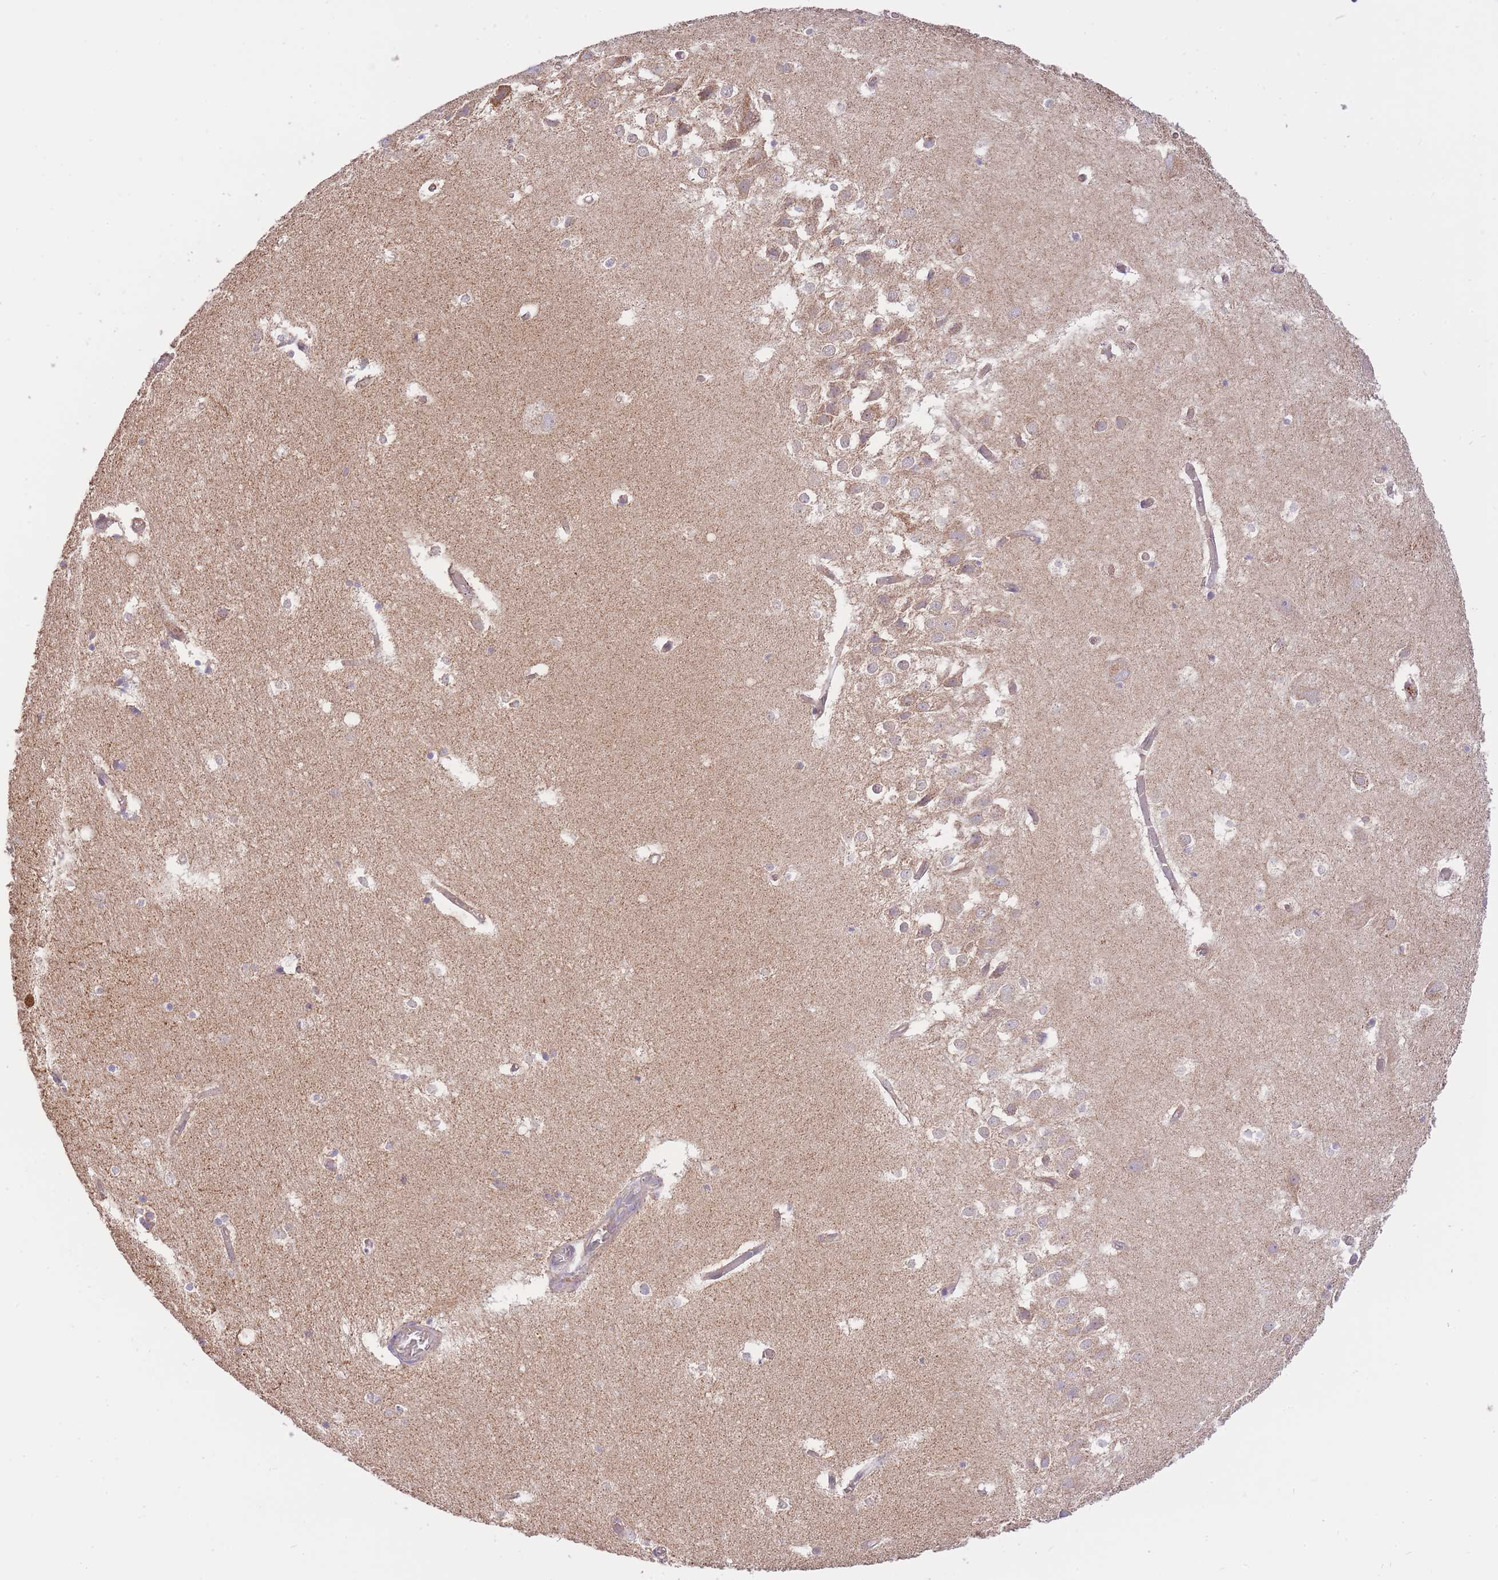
{"staining": {"intensity": "negative", "quantity": "none", "location": "none"}, "tissue": "hippocampus", "cell_type": "Glial cells", "image_type": "normal", "snomed": [{"axis": "morphology", "description": "Normal tissue, NOS"}, {"axis": "topography", "description": "Hippocampus"}], "caption": "Immunohistochemistry (IHC) of normal human hippocampus shows no expression in glial cells.", "gene": "PREP", "patient": {"sex": "female", "age": 52}}